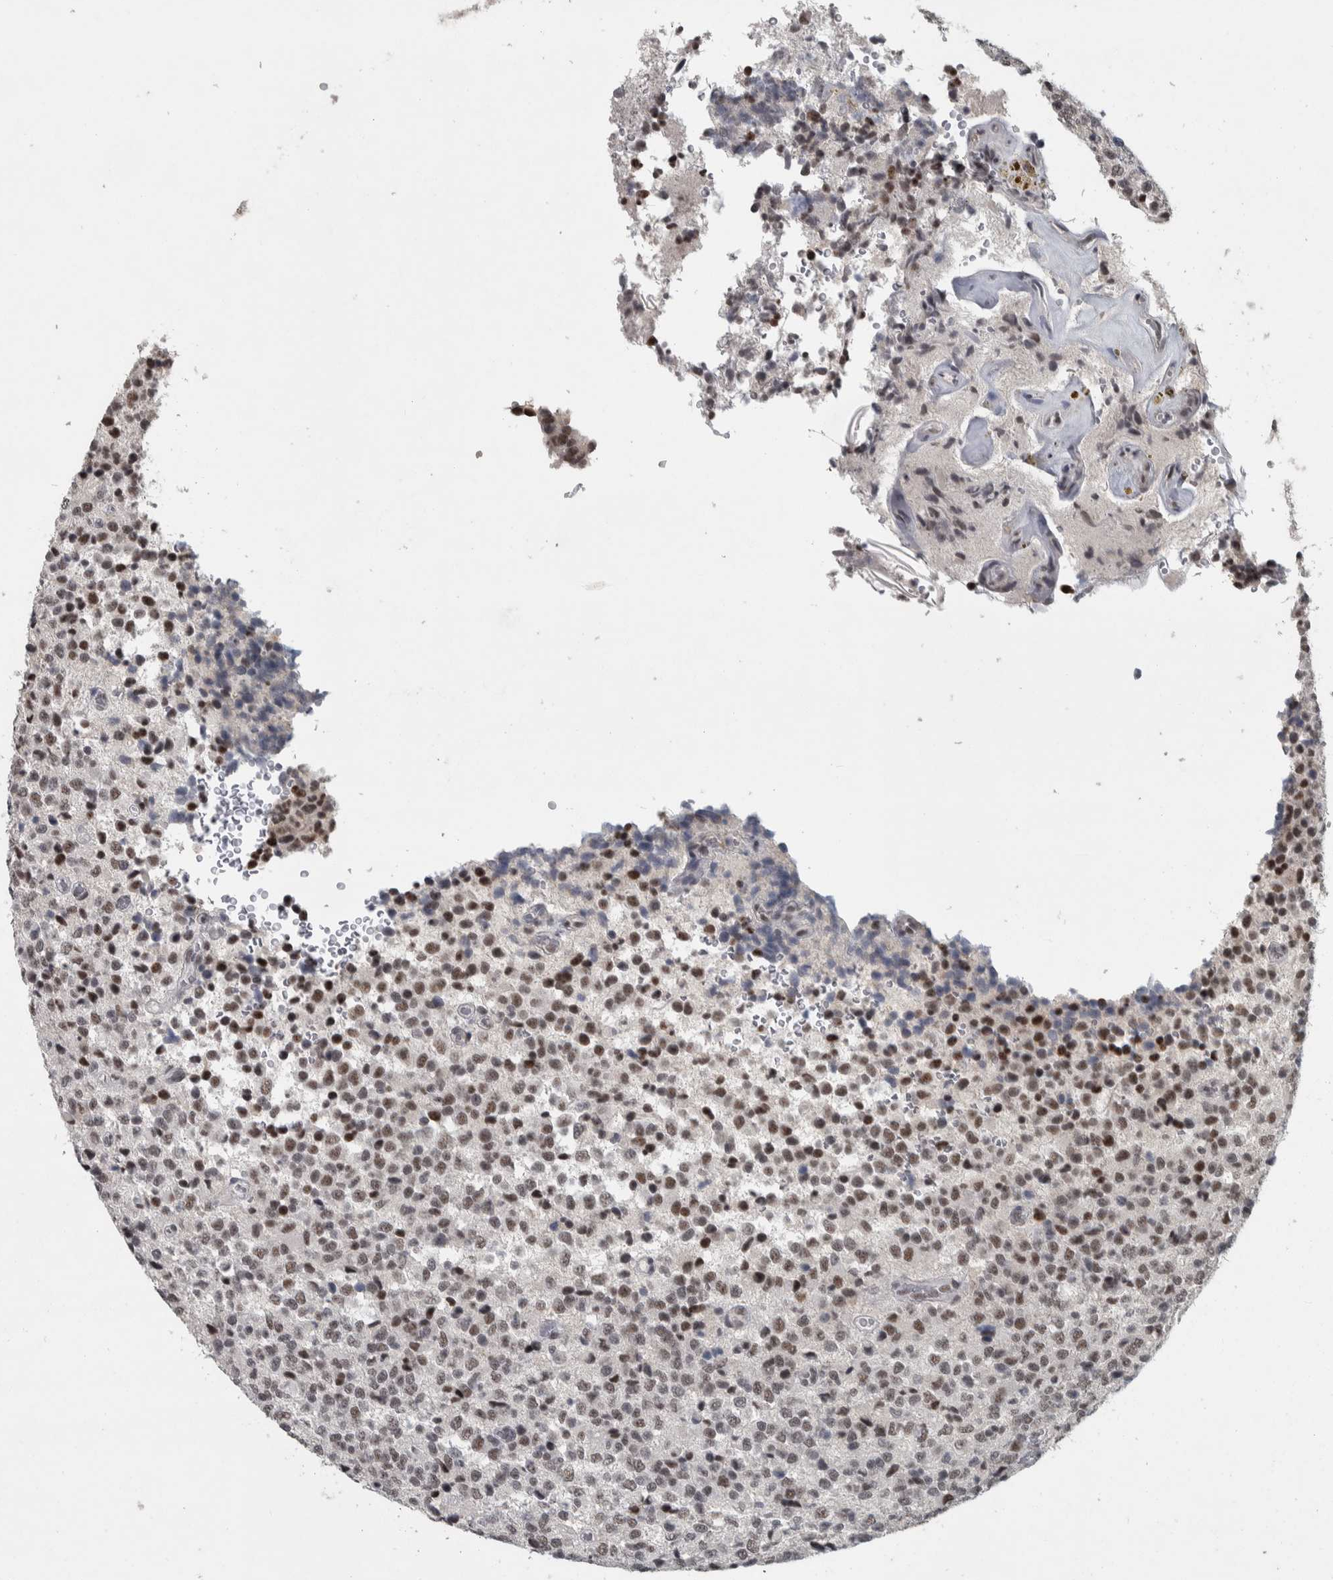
{"staining": {"intensity": "moderate", "quantity": "25%-75%", "location": "nuclear"}, "tissue": "glioma", "cell_type": "Tumor cells", "image_type": "cancer", "snomed": [{"axis": "morphology", "description": "Glioma, malignant, High grade"}, {"axis": "topography", "description": "pancreas cauda"}], "caption": "Immunohistochemistry staining of glioma, which exhibits medium levels of moderate nuclear expression in approximately 25%-75% of tumor cells indicating moderate nuclear protein positivity. The staining was performed using DAB (brown) for protein detection and nuclei were counterstained in hematoxylin (blue).", "gene": "DDX42", "patient": {"sex": "male", "age": 60}}